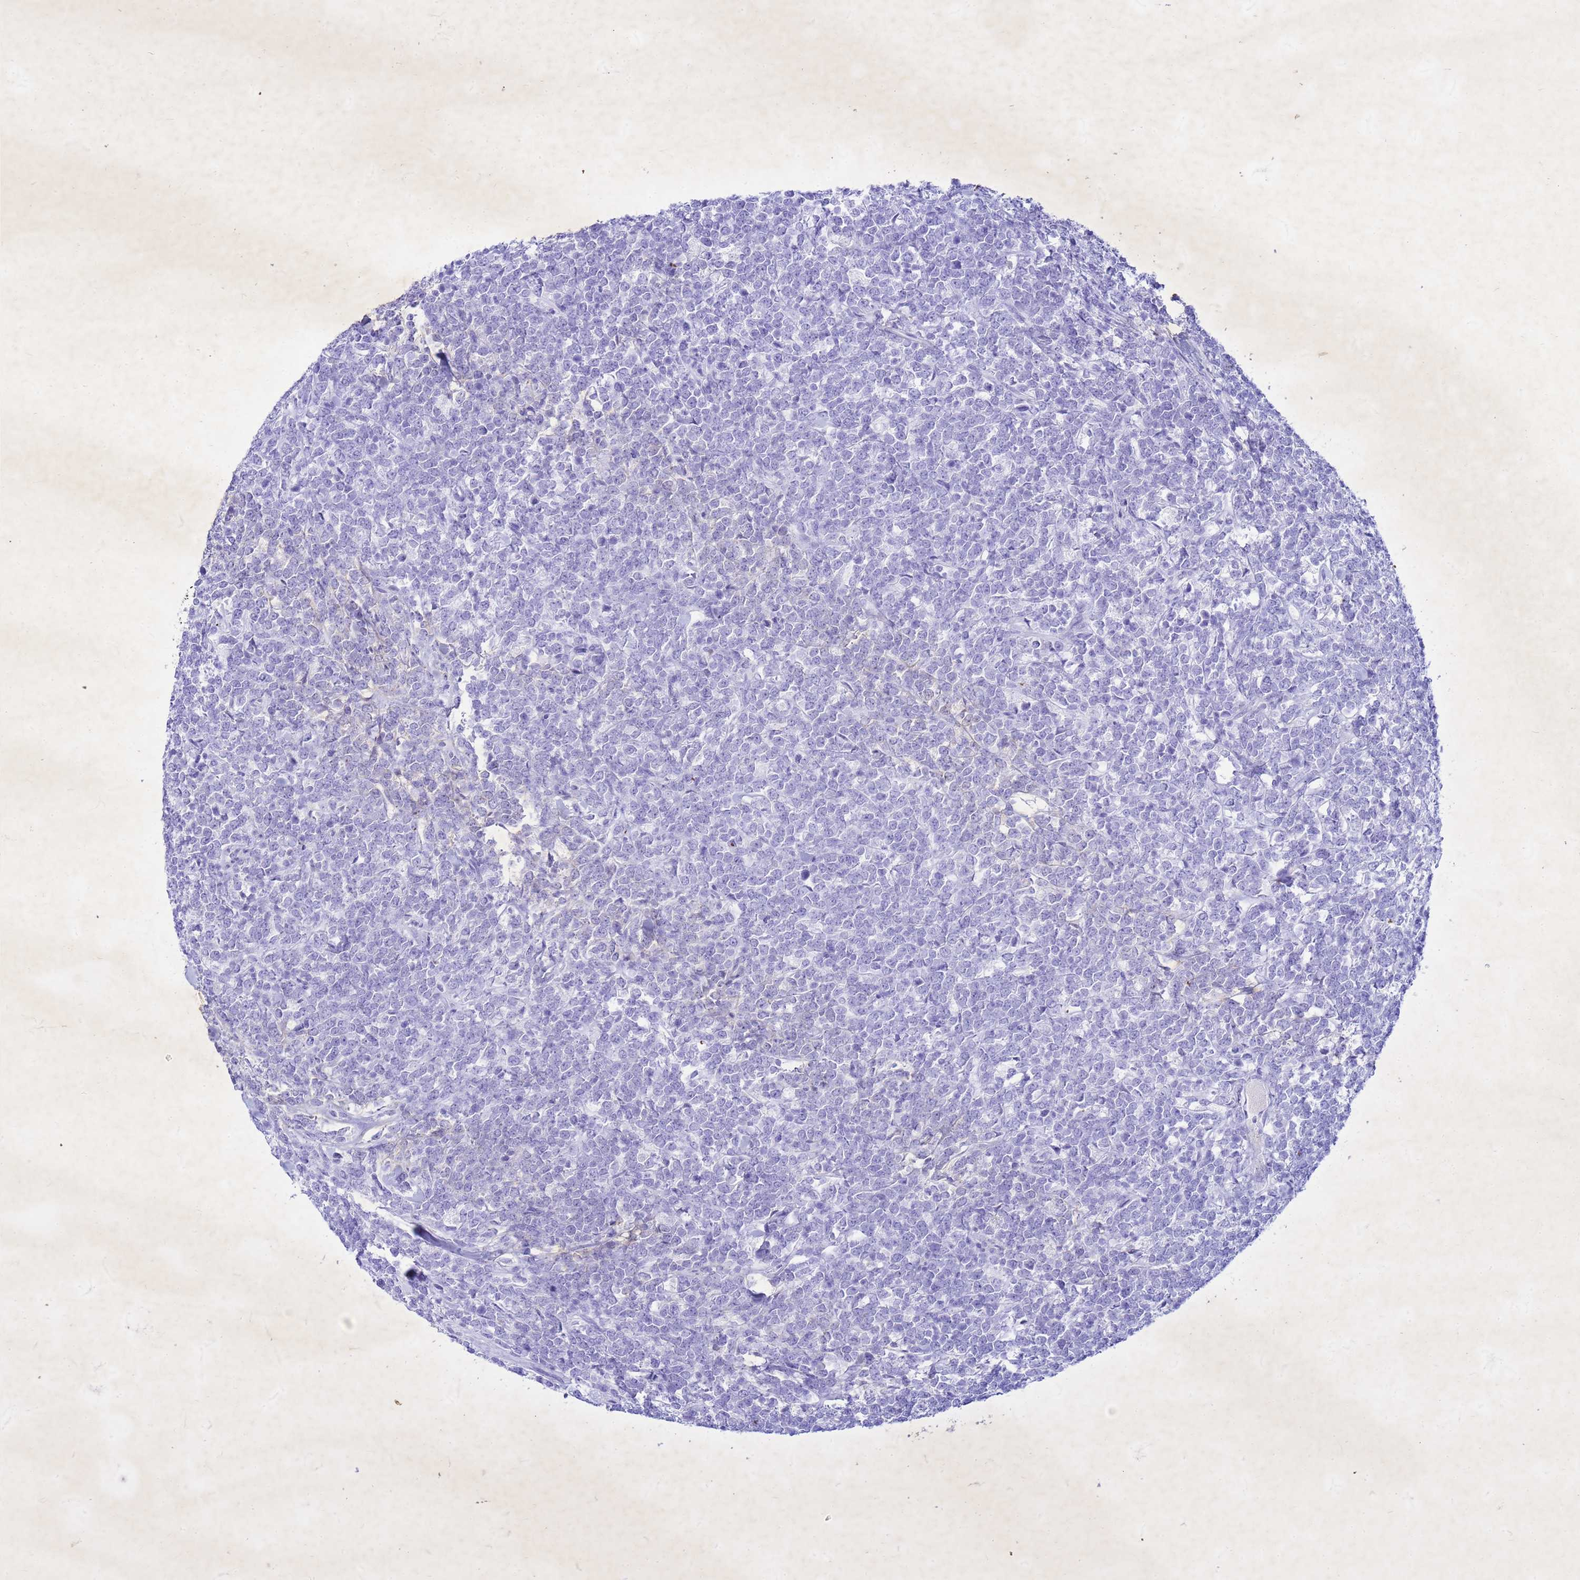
{"staining": {"intensity": "negative", "quantity": "none", "location": "none"}, "tissue": "lymphoma", "cell_type": "Tumor cells", "image_type": "cancer", "snomed": [{"axis": "morphology", "description": "Malignant lymphoma, non-Hodgkin's type, High grade"}, {"axis": "topography", "description": "Small intestine"}], "caption": "The image displays no significant staining in tumor cells of high-grade malignant lymphoma, non-Hodgkin's type.", "gene": "COPS9", "patient": {"sex": "male", "age": 8}}